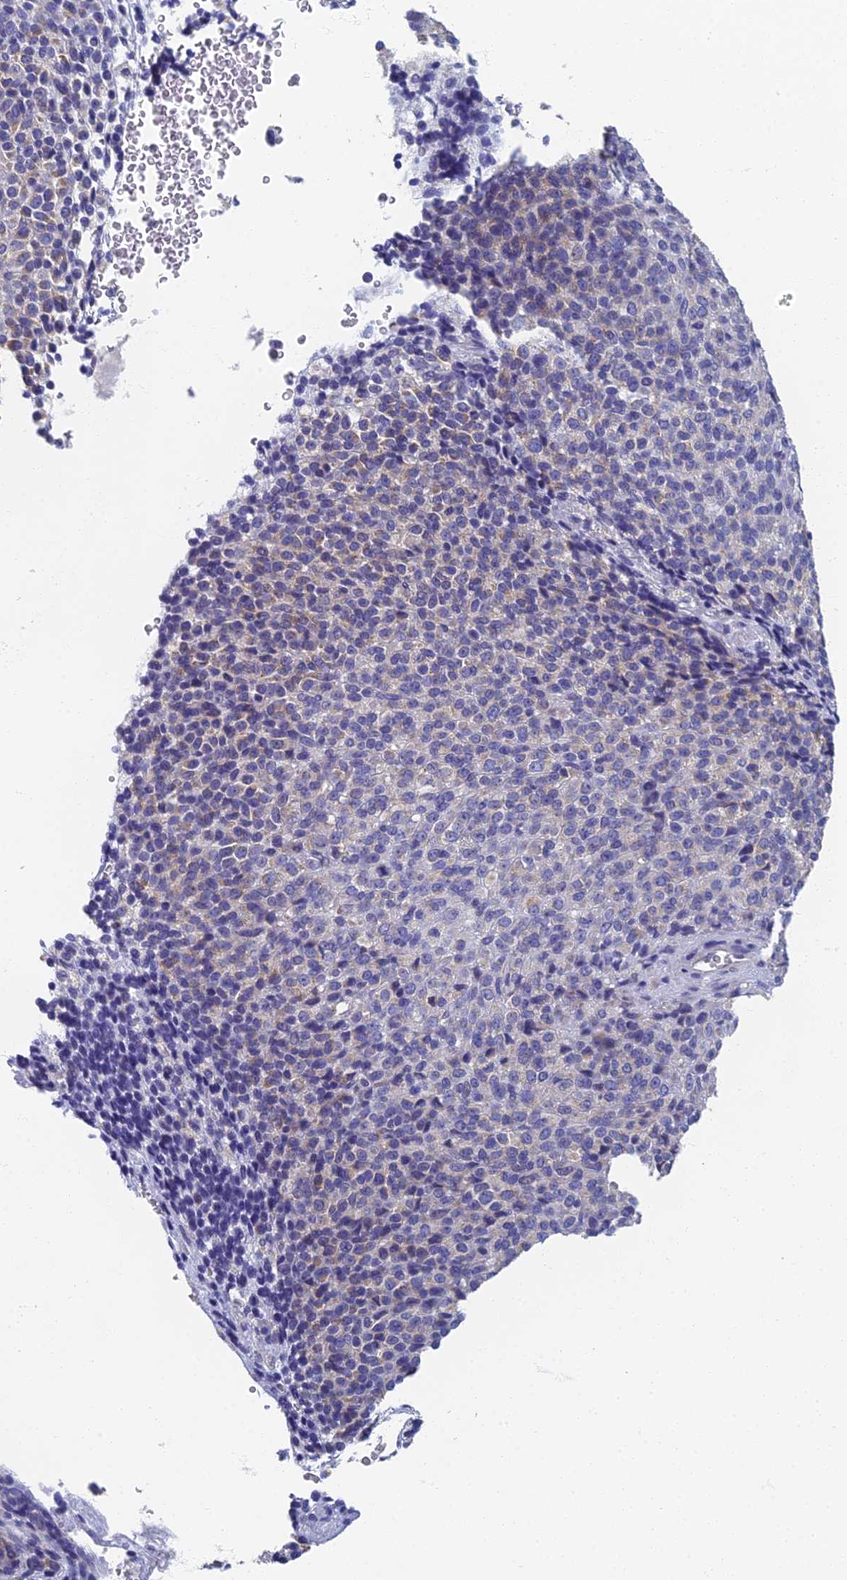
{"staining": {"intensity": "negative", "quantity": "none", "location": "none"}, "tissue": "melanoma", "cell_type": "Tumor cells", "image_type": "cancer", "snomed": [{"axis": "morphology", "description": "Malignant melanoma, Metastatic site"}, {"axis": "topography", "description": "Brain"}], "caption": "Malignant melanoma (metastatic site) stained for a protein using immunohistochemistry (IHC) shows no staining tumor cells.", "gene": "SPIN4", "patient": {"sex": "female", "age": 56}}